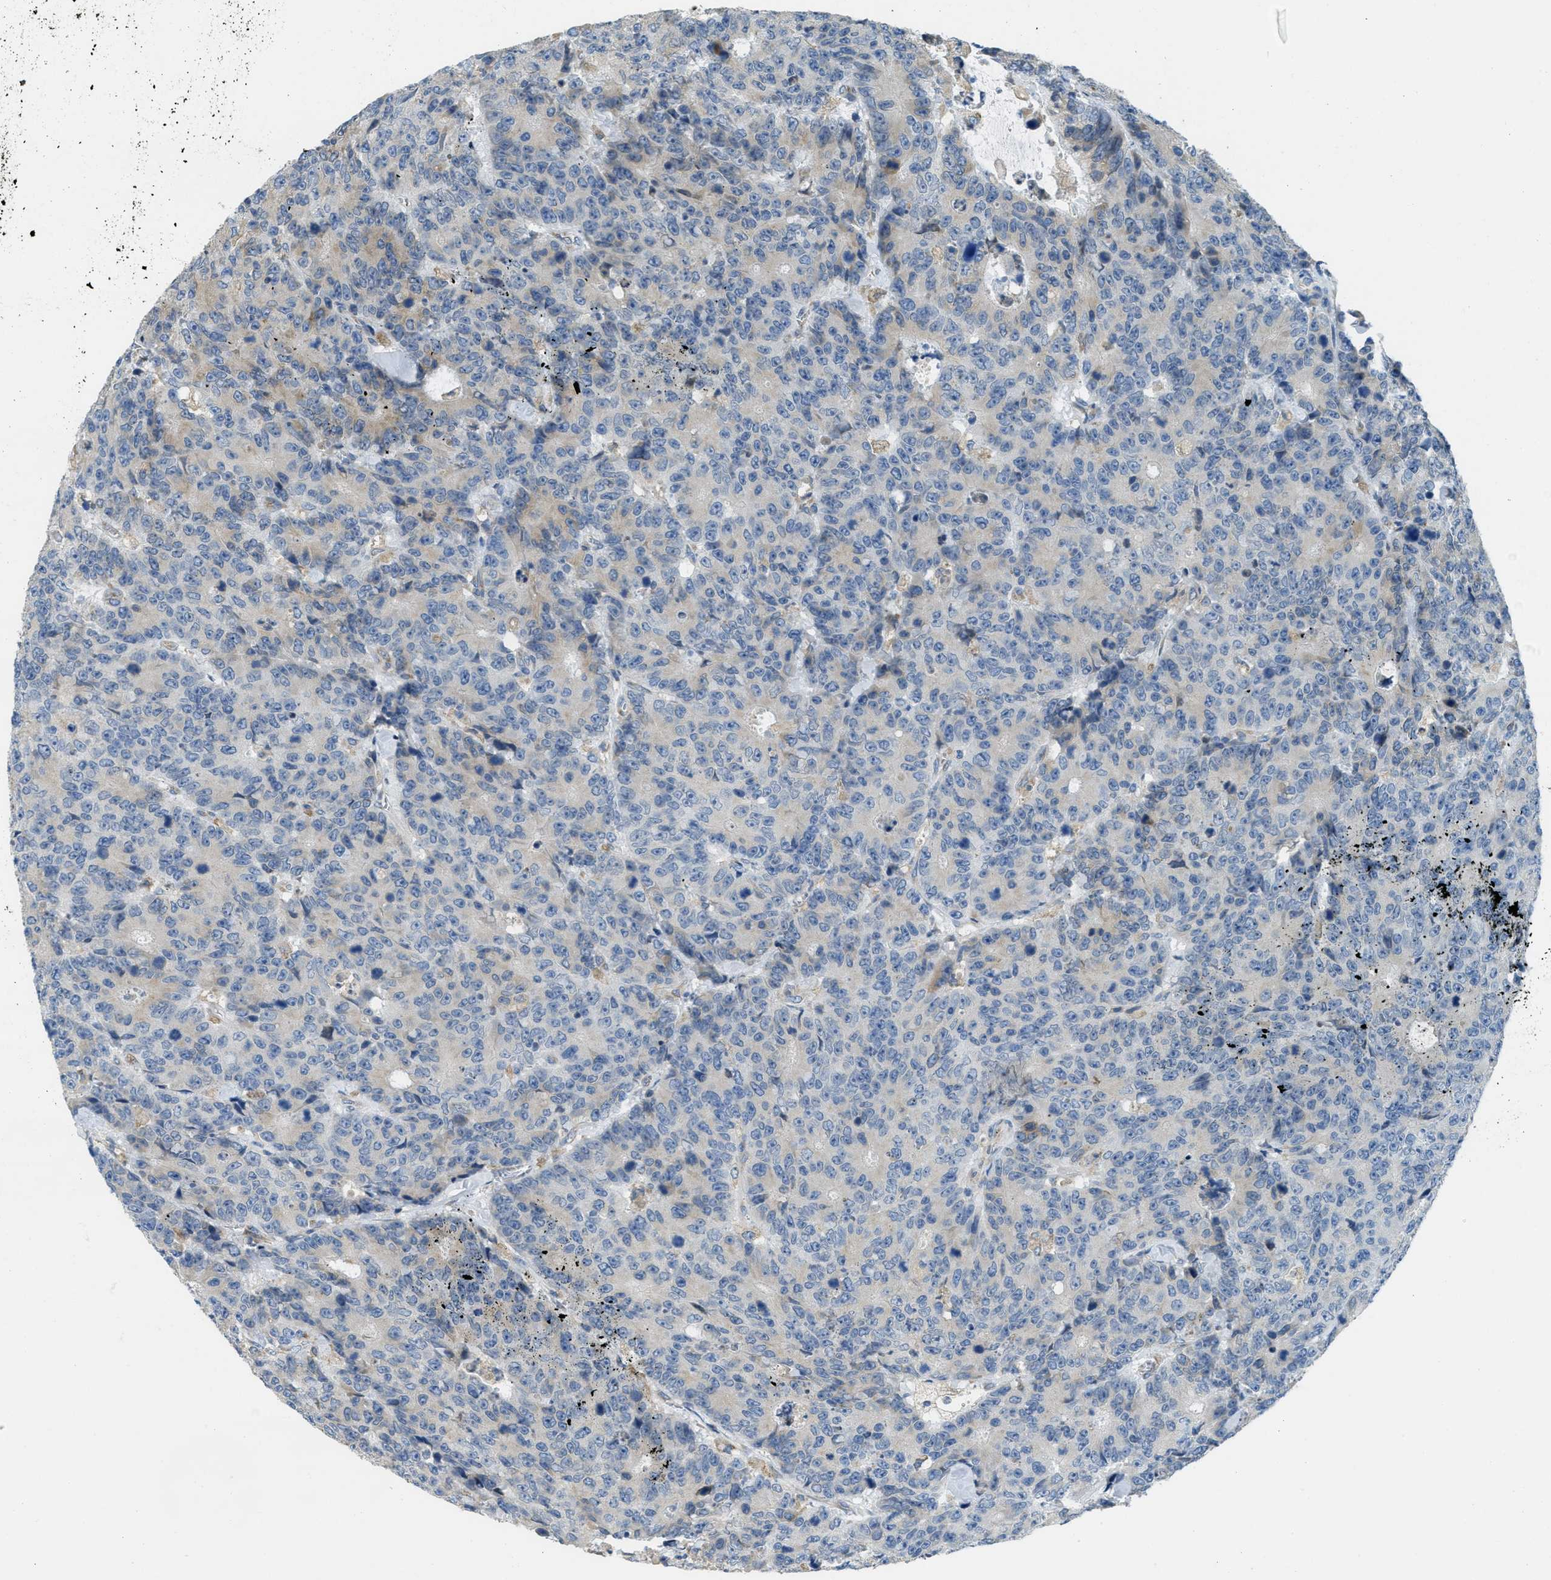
{"staining": {"intensity": "negative", "quantity": "none", "location": "none"}, "tissue": "colorectal cancer", "cell_type": "Tumor cells", "image_type": "cancer", "snomed": [{"axis": "morphology", "description": "Adenocarcinoma, NOS"}, {"axis": "topography", "description": "Colon"}], "caption": "Tumor cells are negative for brown protein staining in colorectal cancer. (Stains: DAB (3,3'-diaminobenzidine) immunohistochemistry (IHC) with hematoxylin counter stain, Microscopy: brightfield microscopy at high magnification).", "gene": "SSR1", "patient": {"sex": "female", "age": 86}}